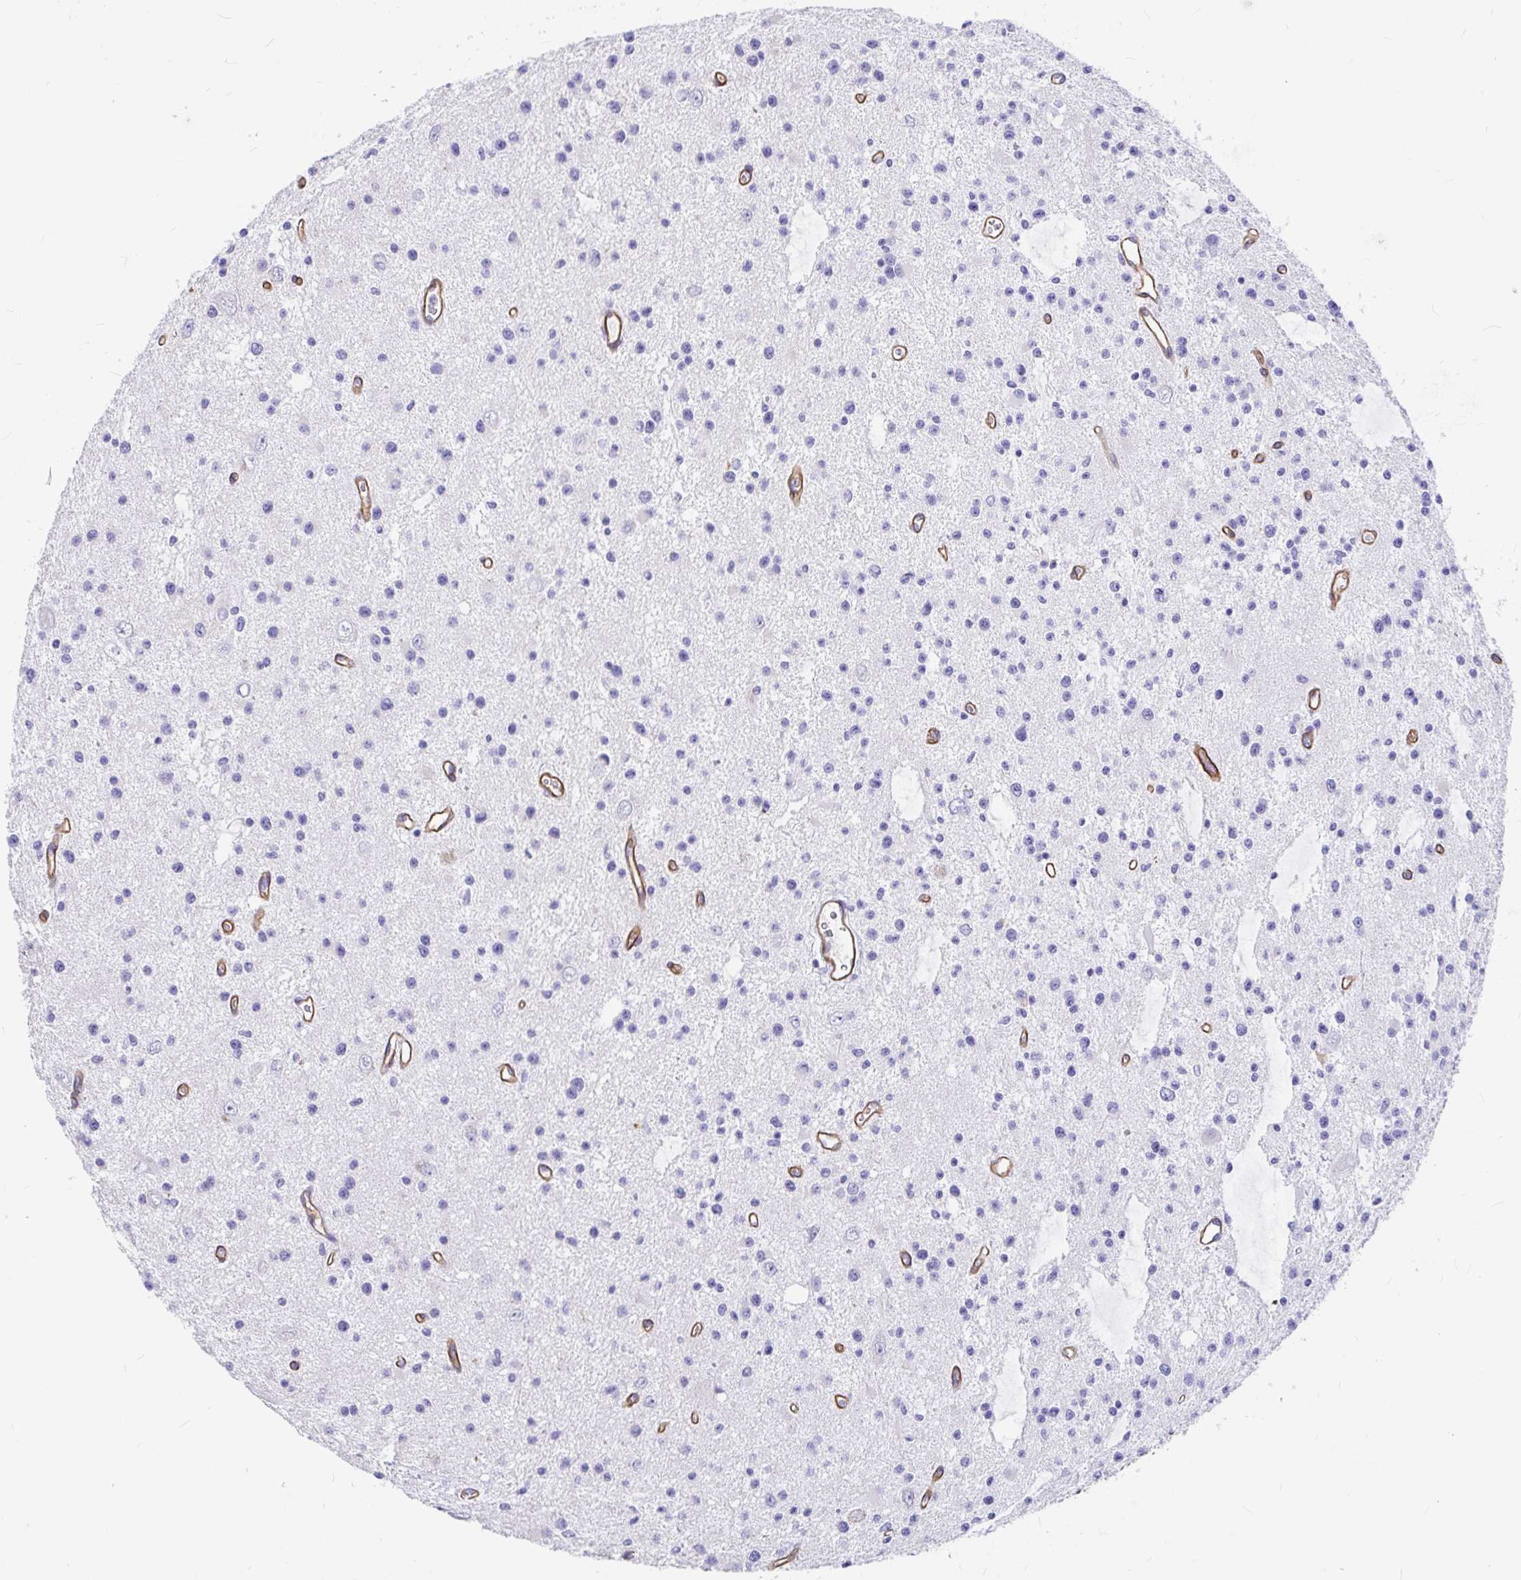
{"staining": {"intensity": "negative", "quantity": "none", "location": "none"}, "tissue": "glioma", "cell_type": "Tumor cells", "image_type": "cancer", "snomed": [{"axis": "morphology", "description": "Glioma, malignant, Low grade"}, {"axis": "topography", "description": "Brain"}], "caption": "There is no significant expression in tumor cells of glioma.", "gene": "MYO1B", "patient": {"sex": "male", "age": 43}}